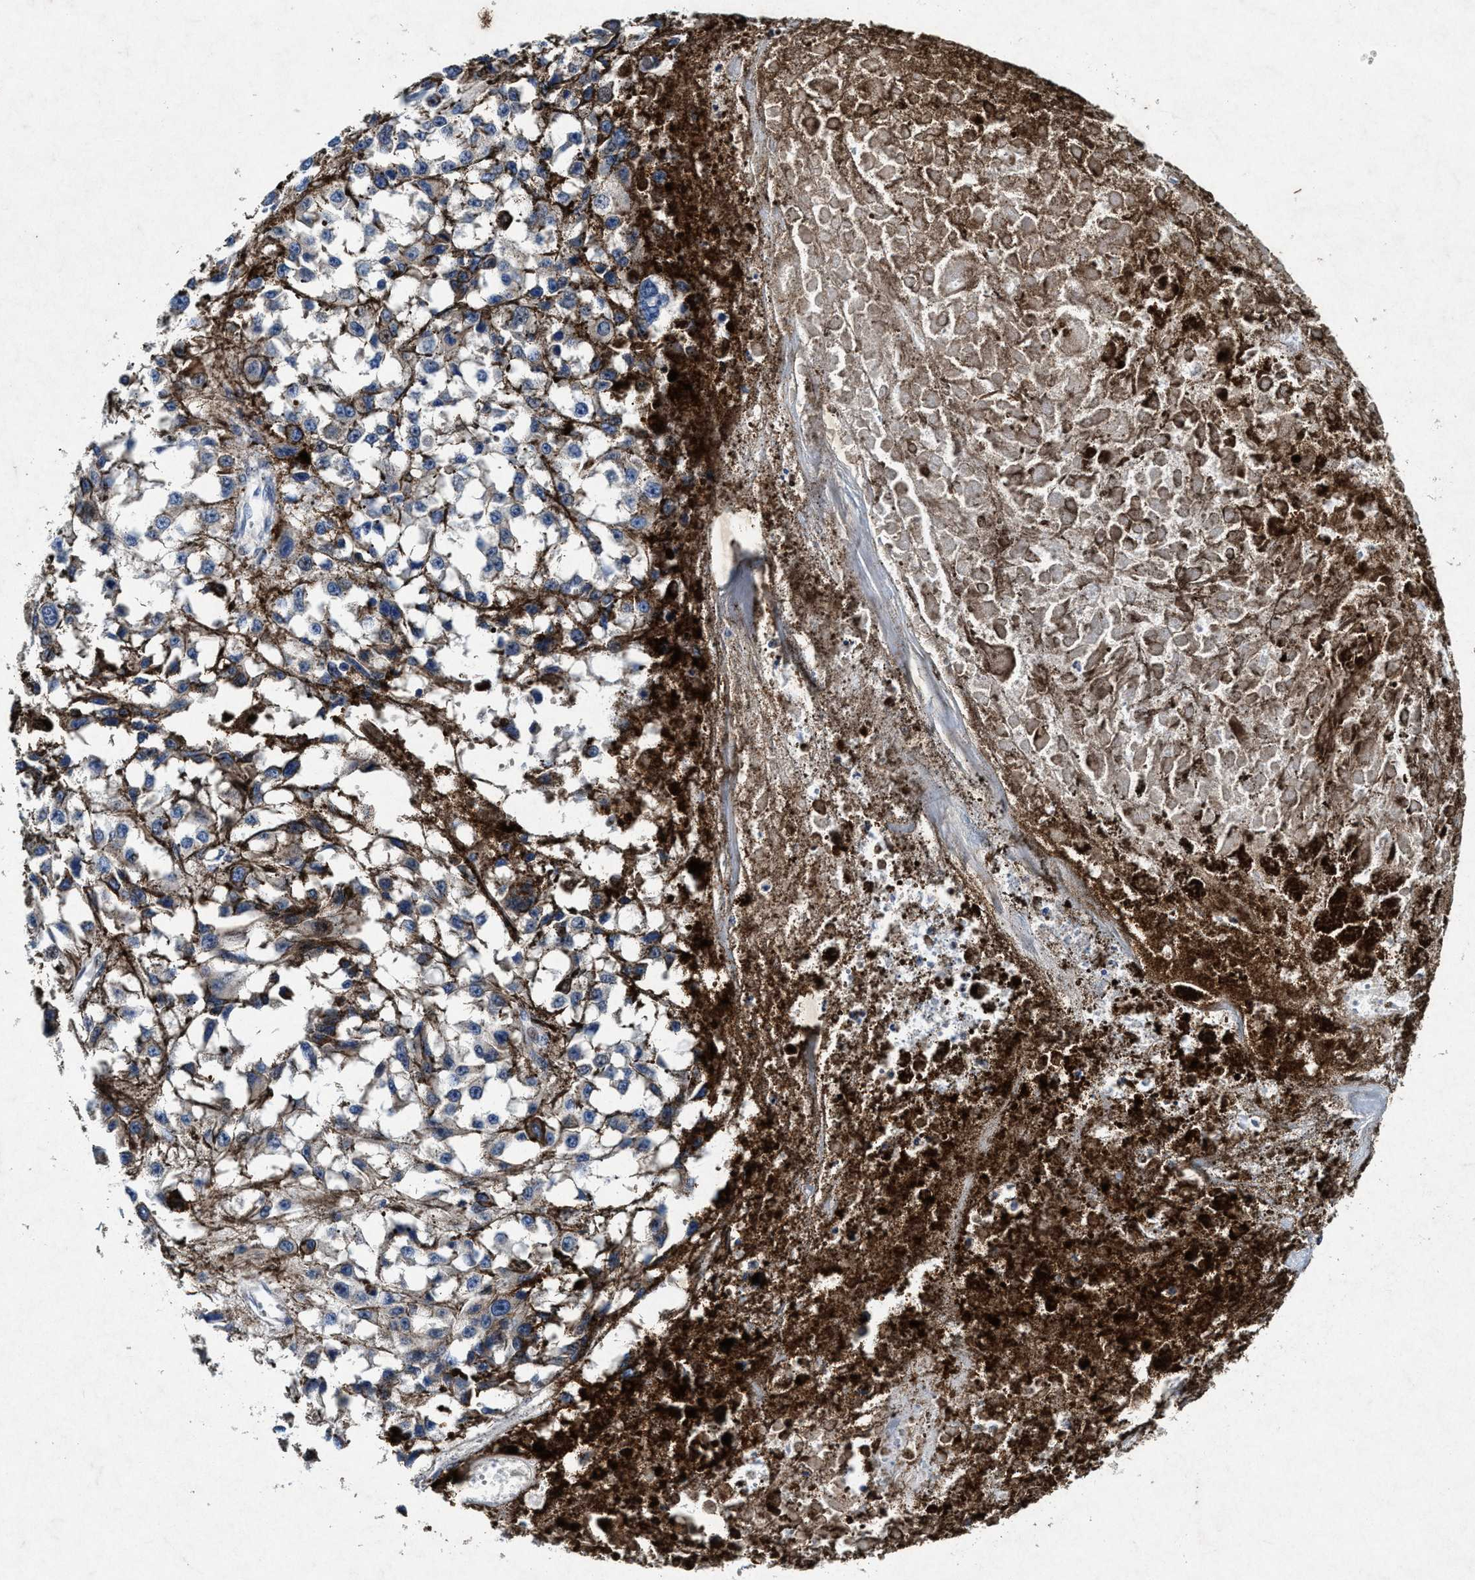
{"staining": {"intensity": "negative", "quantity": "none", "location": "none"}, "tissue": "melanoma", "cell_type": "Tumor cells", "image_type": "cancer", "snomed": [{"axis": "morphology", "description": "Malignant melanoma, Metastatic site"}, {"axis": "topography", "description": "Lymph node"}], "caption": "There is no significant staining in tumor cells of malignant melanoma (metastatic site).", "gene": "SLC8A1", "patient": {"sex": "male", "age": 59}}